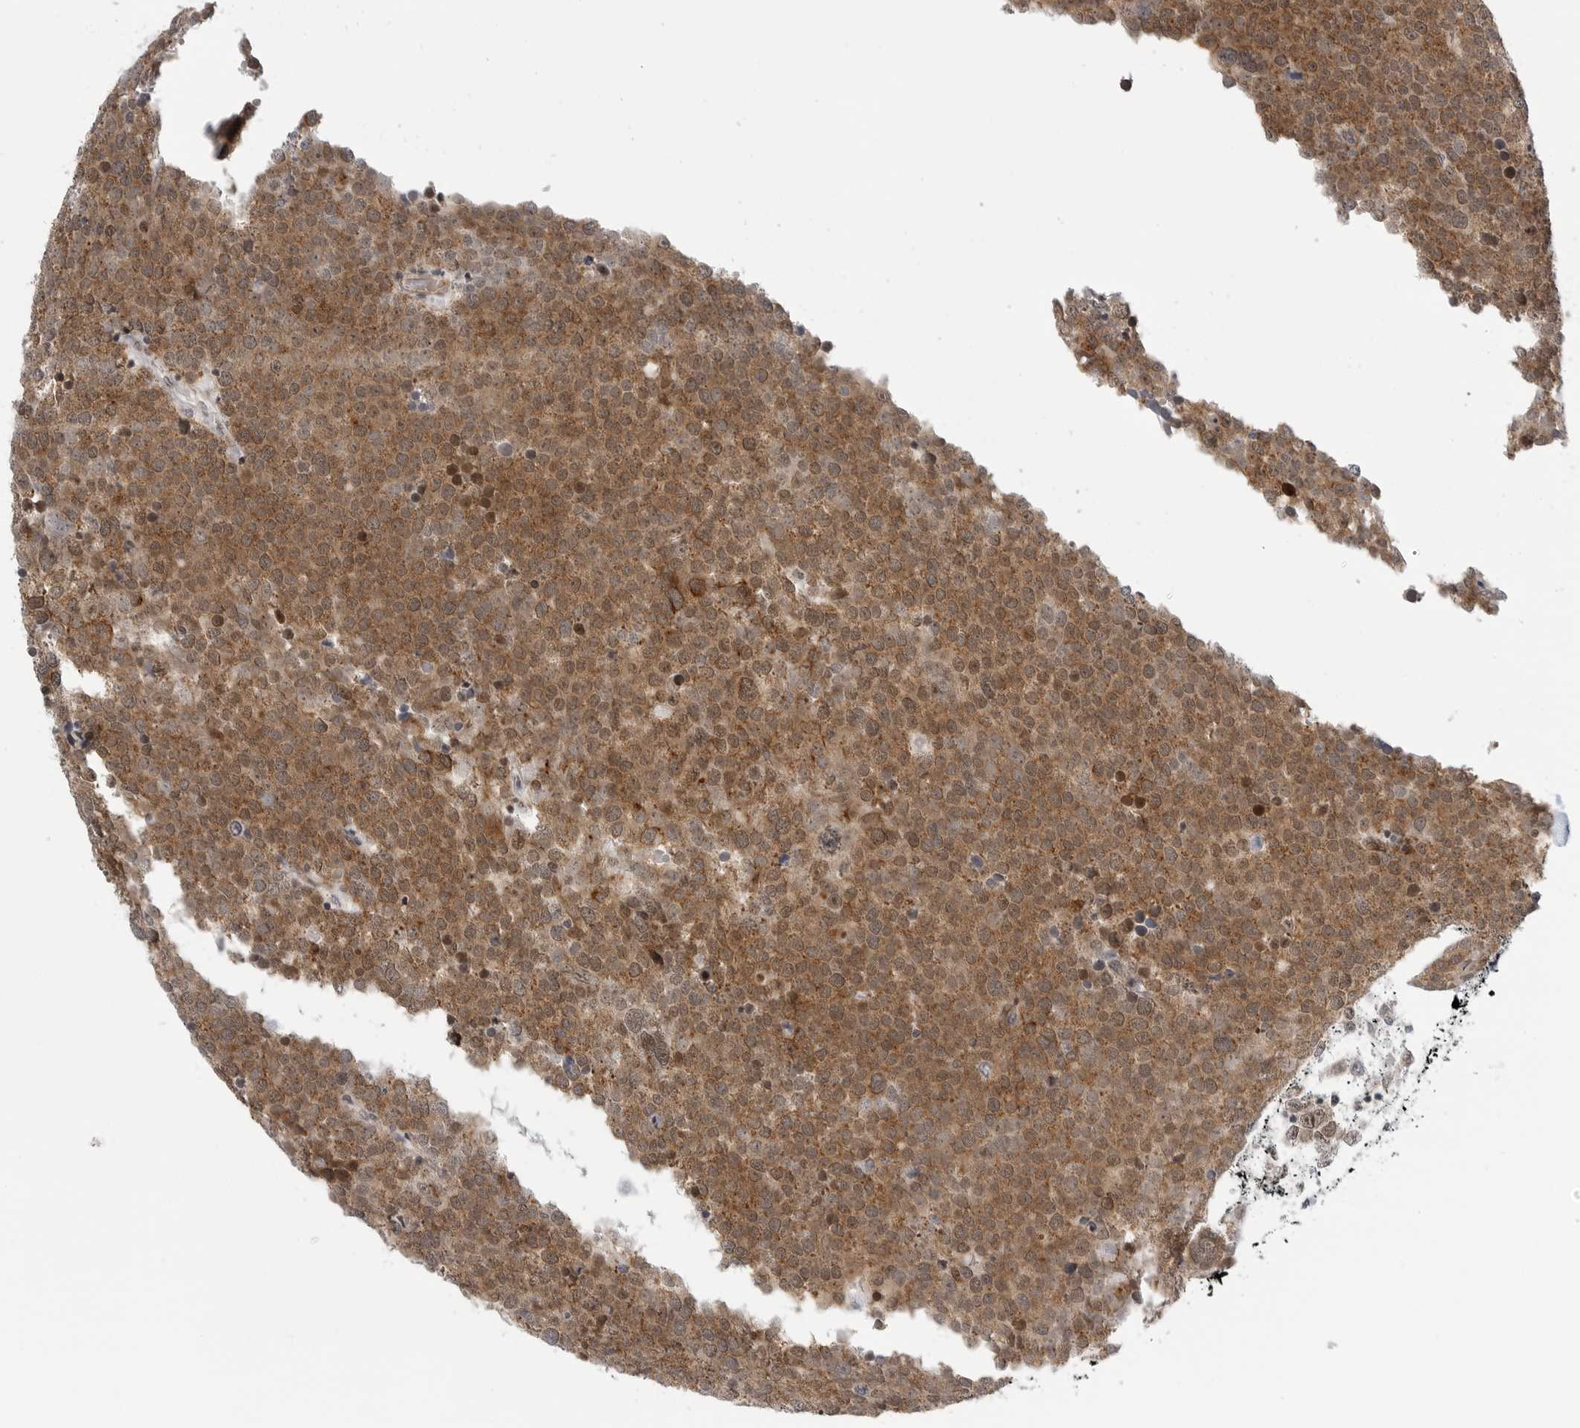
{"staining": {"intensity": "moderate", "quantity": ">75%", "location": "cytoplasmic/membranous"}, "tissue": "testis cancer", "cell_type": "Tumor cells", "image_type": "cancer", "snomed": [{"axis": "morphology", "description": "Seminoma, NOS"}, {"axis": "topography", "description": "Testis"}], "caption": "Testis cancer stained with DAB IHC demonstrates medium levels of moderate cytoplasmic/membranous positivity in approximately >75% of tumor cells.", "gene": "CEP295NL", "patient": {"sex": "male", "age": 71}}